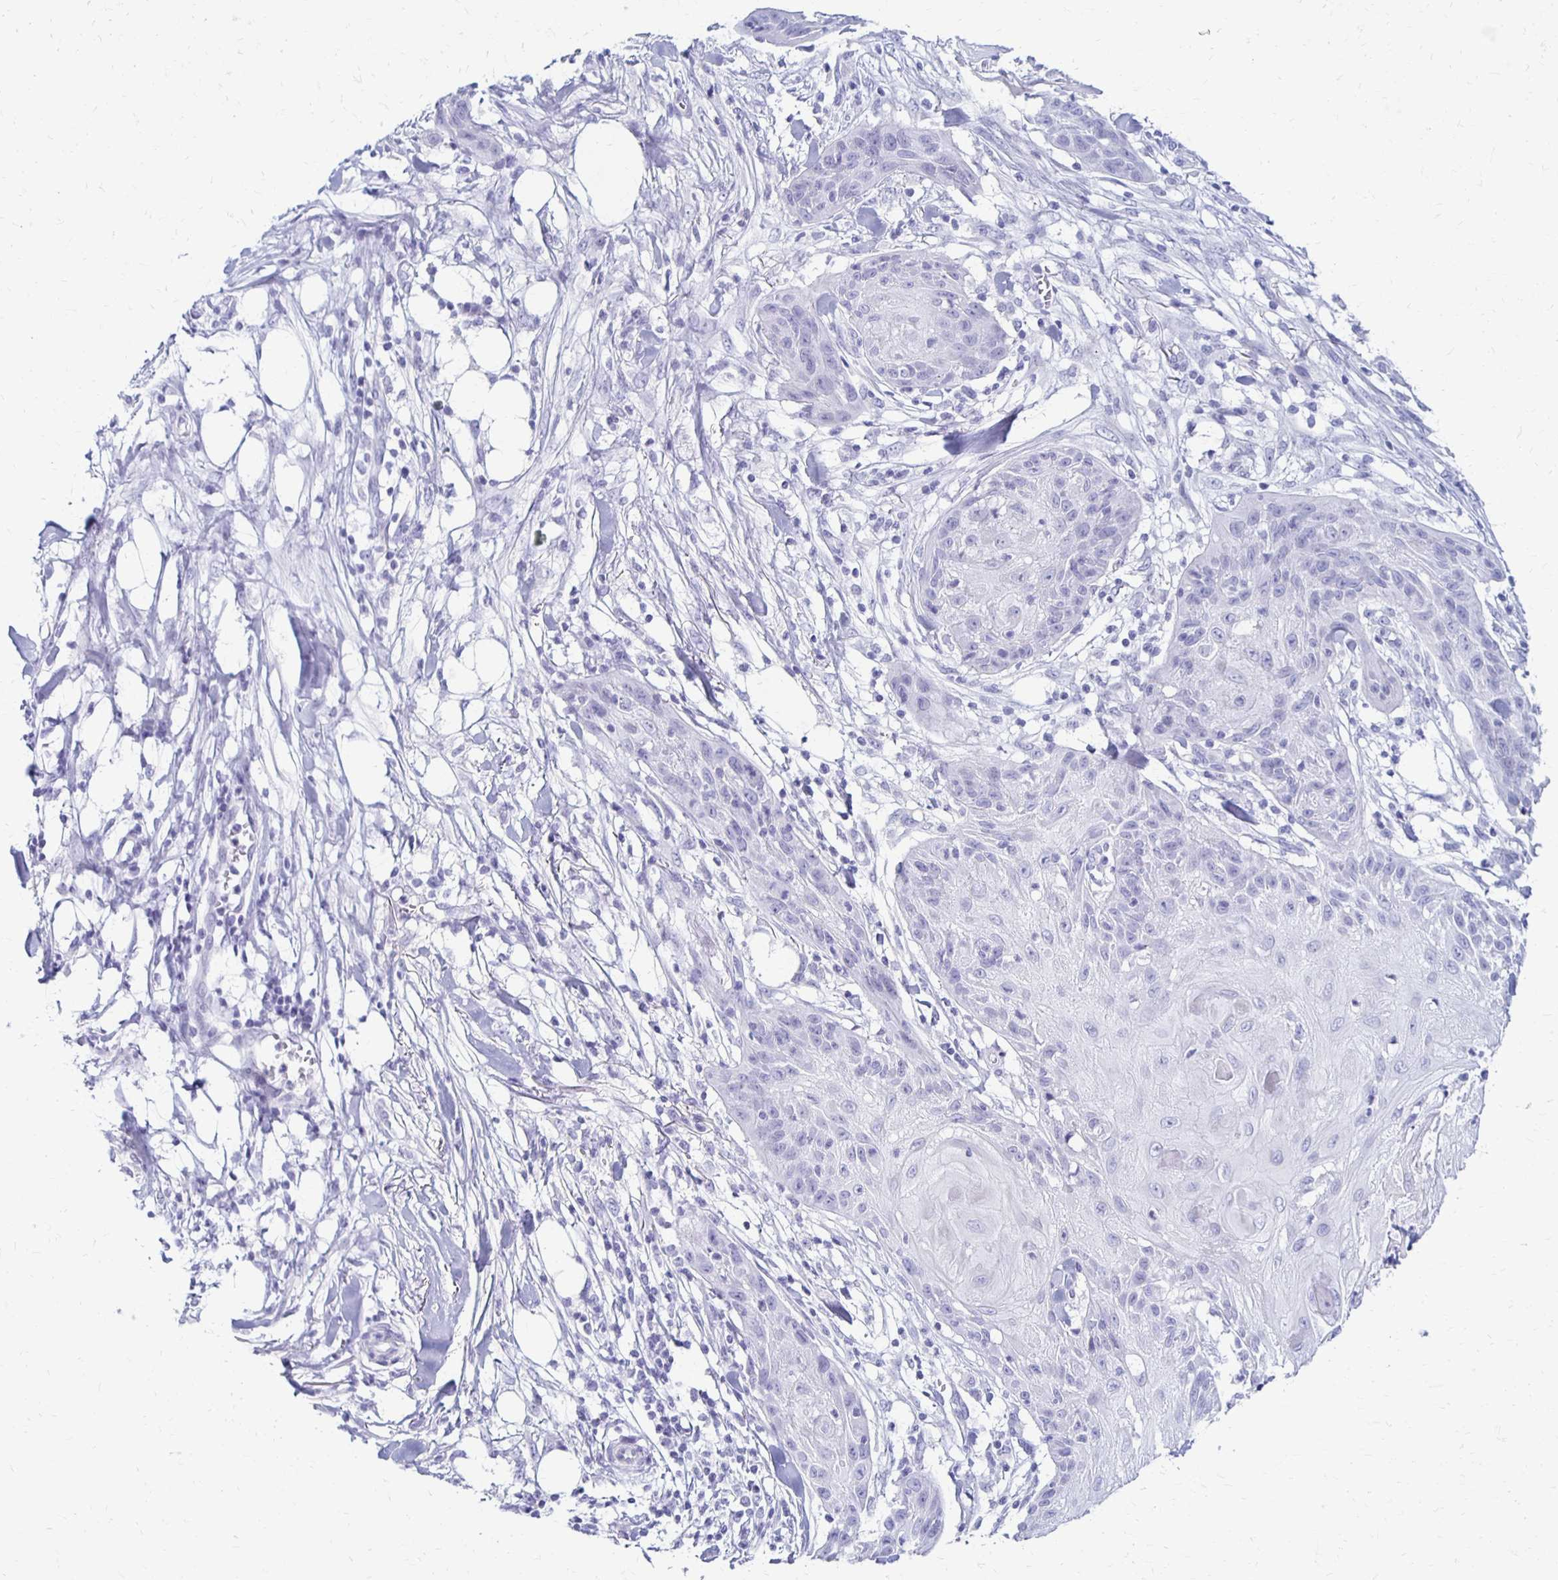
{"staining": {"intensity": "negative", "quantity": "none", "location": "none"}, "tissue": "skin cancer", "cell_type": "Tumor cells", "image_type": "cancer", "snomed": [{"axis": "morphology", "description": "Squamous cell carcinoma, NOS"}, {"axis": "topography", "description": "Skin"}], "caption": "Tumor cells are negative for brown protein staining in skin squamous cell carcinoma.", "gene": "RYR1", "patient": {"sex": "female", "age": 88}}